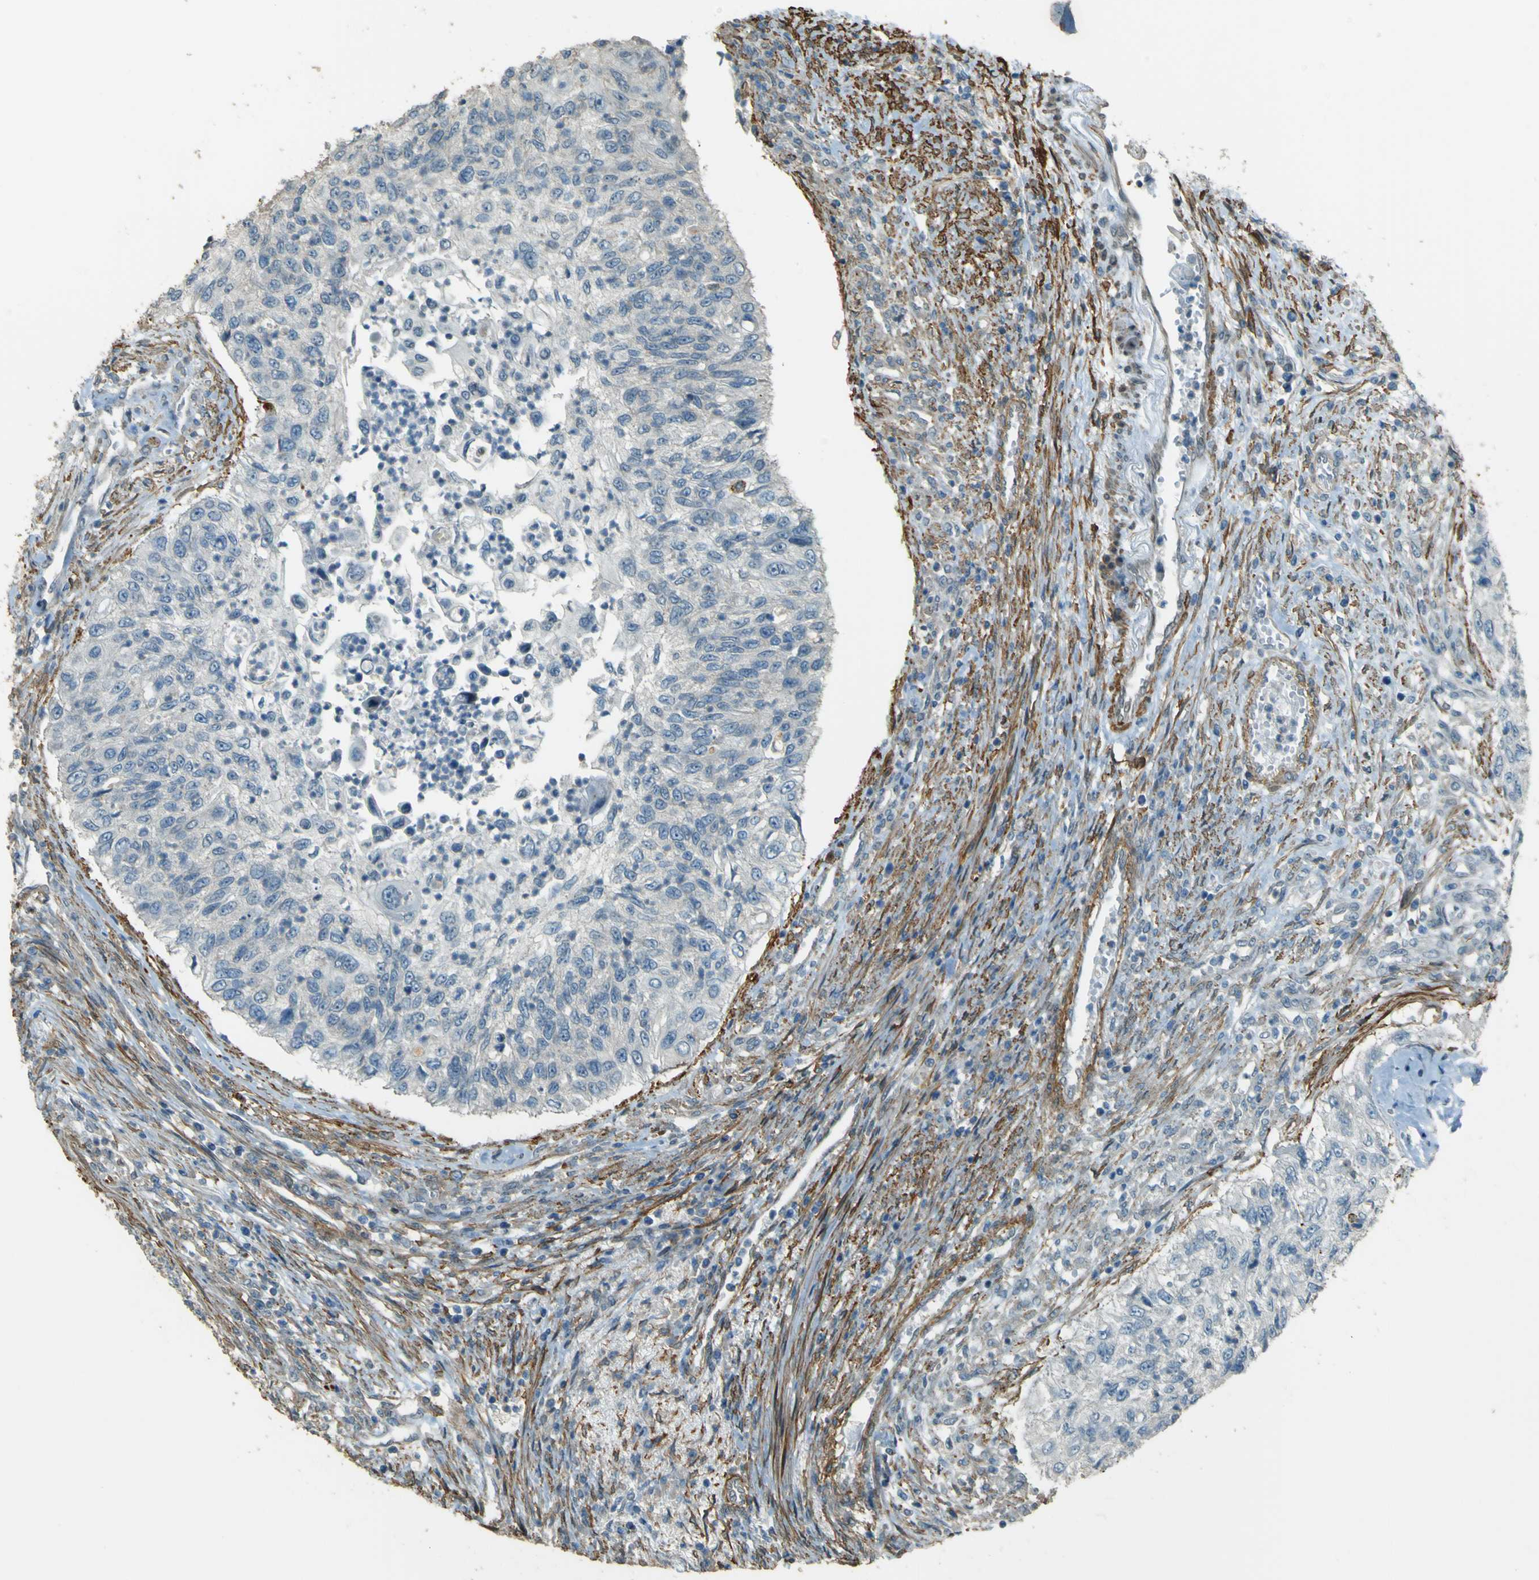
{"staining": {"intensity": "negative", "quantity": "none", "location": "none"}, "tissue": "urothelial cancer", "cell_type": "Tumor cells", "image_type": "cancer", "snomed": [{"axis": "morphology", "description": "Urothelial carcinoma, High grade"}, {"axis": "topography", "description": "Urinary bladder"}], "caption": "Histopathology image shows no protein expression in tumor cells of high-grade urothelial carcinoma tissue.", "gene": "NEXN", "patient": {"sex": "female", "age": 60}}